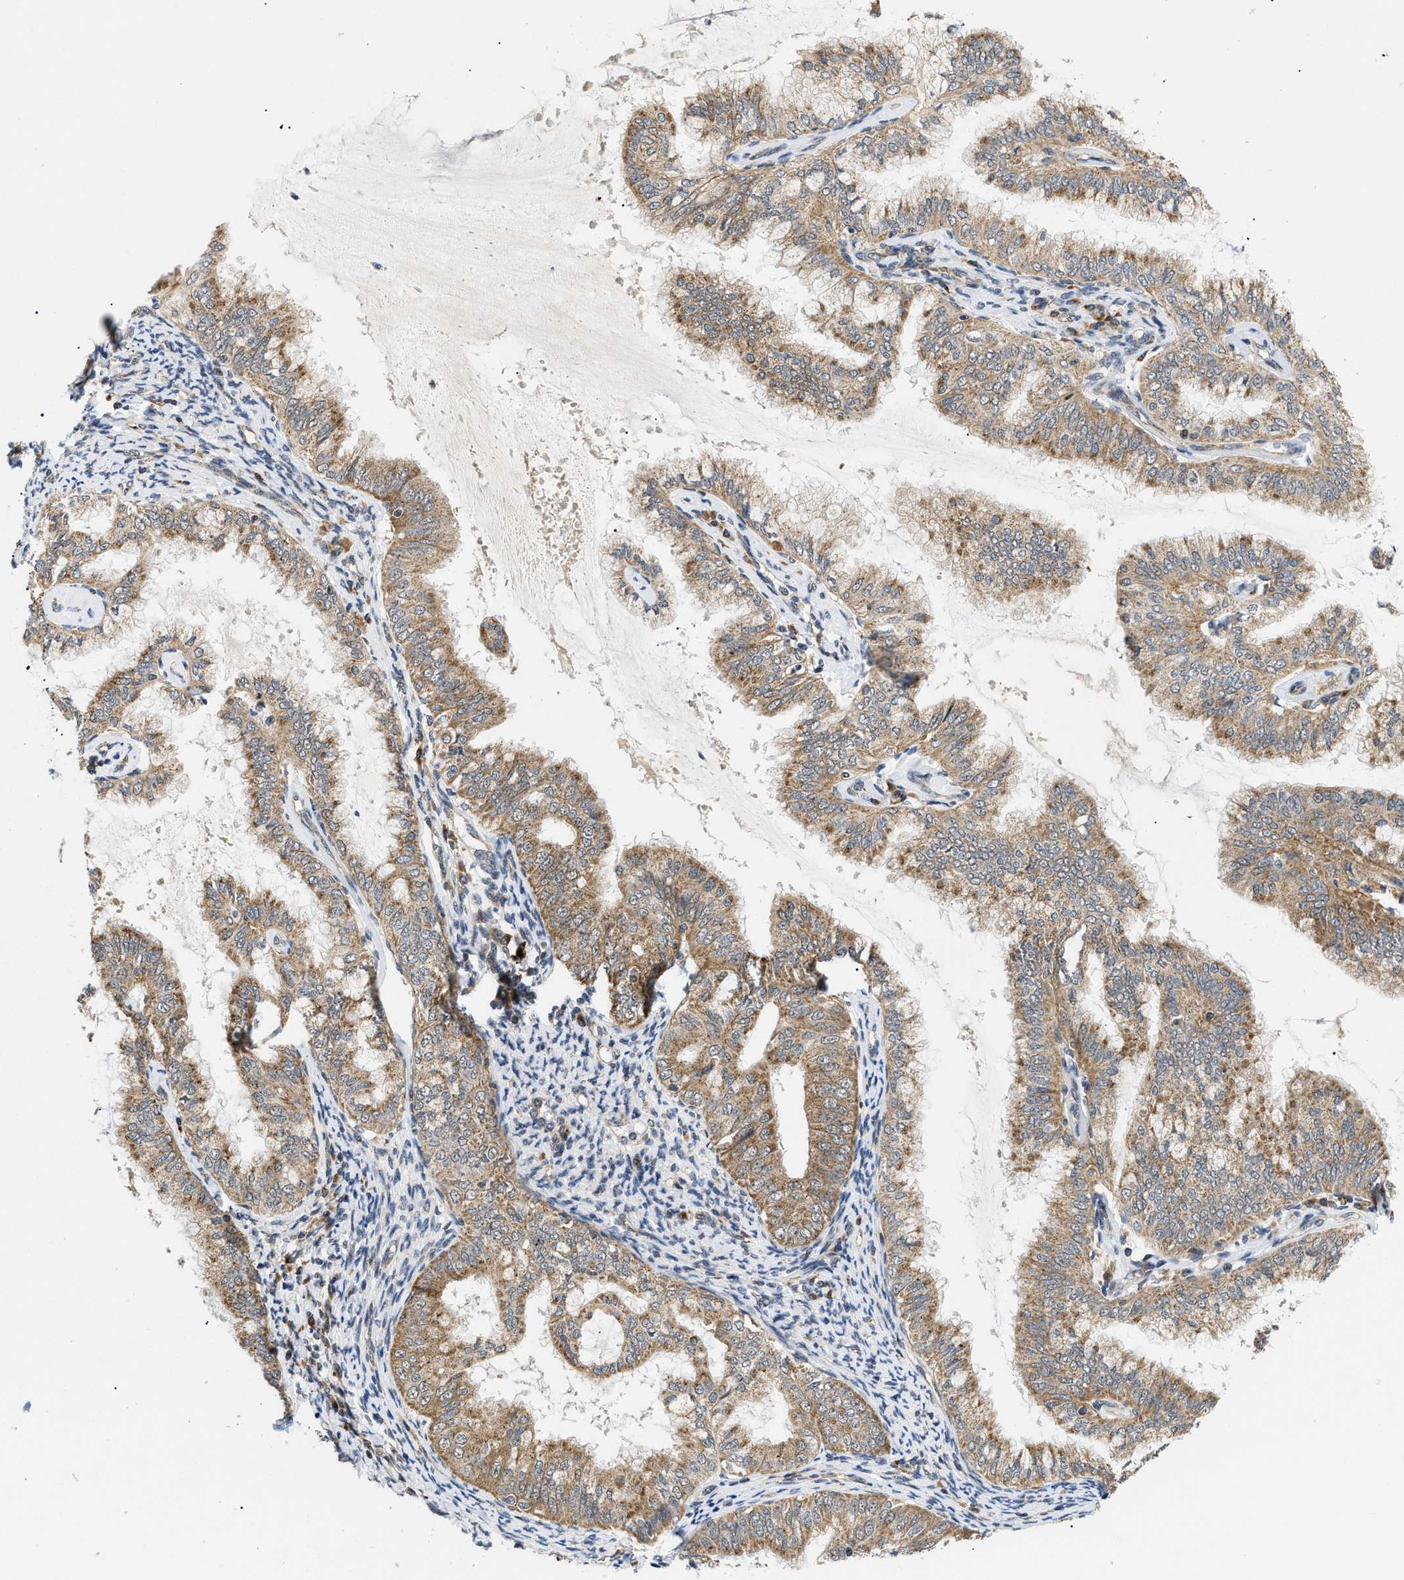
{"staining": {"intensity": "moderate", "quantity": ">75%", "location": "cytoplasmic/membranous"}, "tissue": "endometrial cancer", "cell_type": "Tumor cells", "image_type": "cancer", "snomed": [{"axis": "morphology", "description": "Adenocarcinoma, NOS"}, {"axis": "topography", "description": "Endometrium"}], "caption": "Protein staining of endometrial cancer tissue exhibits moderate cytoplasmic/membranous staining in about >75% of tumor cells.", "gene": "ZBTB11", "patient": {"sex": "female", "age": 63}}